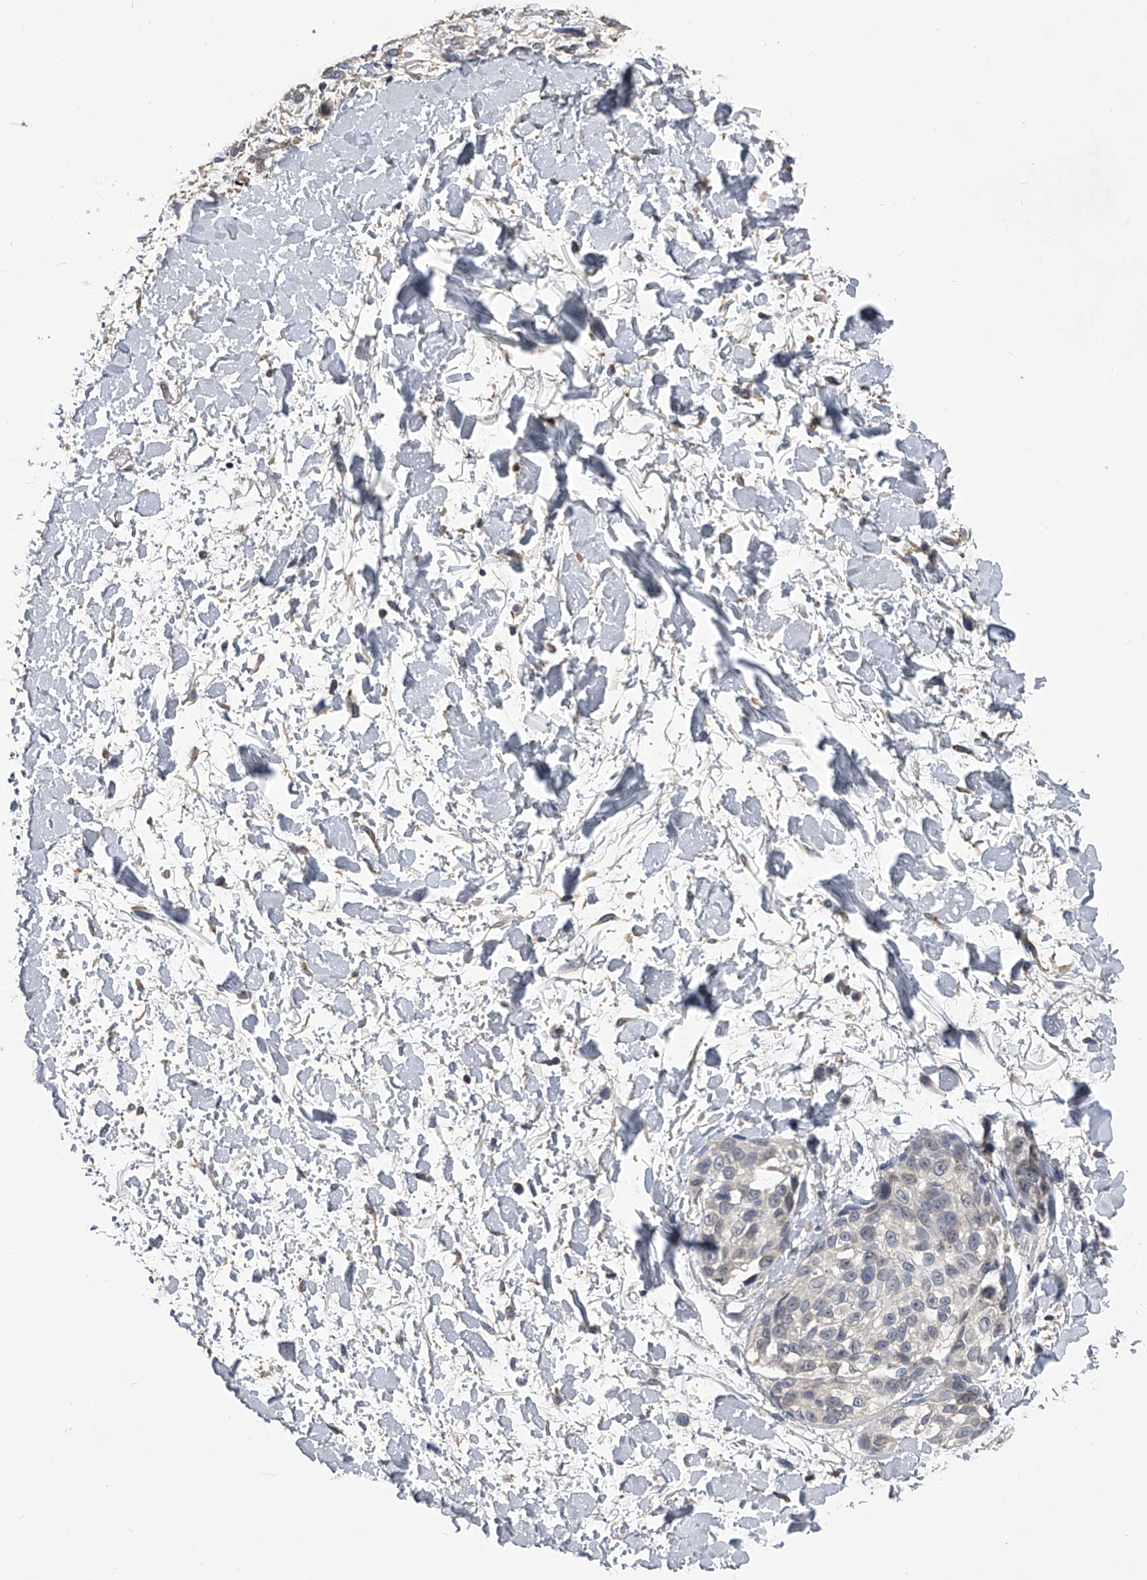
{"staining": {"intensity": "negative", "quantity": "none", "location": "none"}, "tissue": "melanoma", "cell_type": "Tumor cells", "image_type": "cancer", "snomed": [{"axis": "morphology", "description": "Malignant melanoma, Metastatic site"}, {"axis": "topography", "description": "Skin"}], "caption": "DAB immunohistochemical staining of melanoma reveals no significant staining in tumor cells. (DAB immunohistochemistry with hematoxylin counter stain).", "gene": "MDN1", "patient": {"sex": "female", "age": 72}}